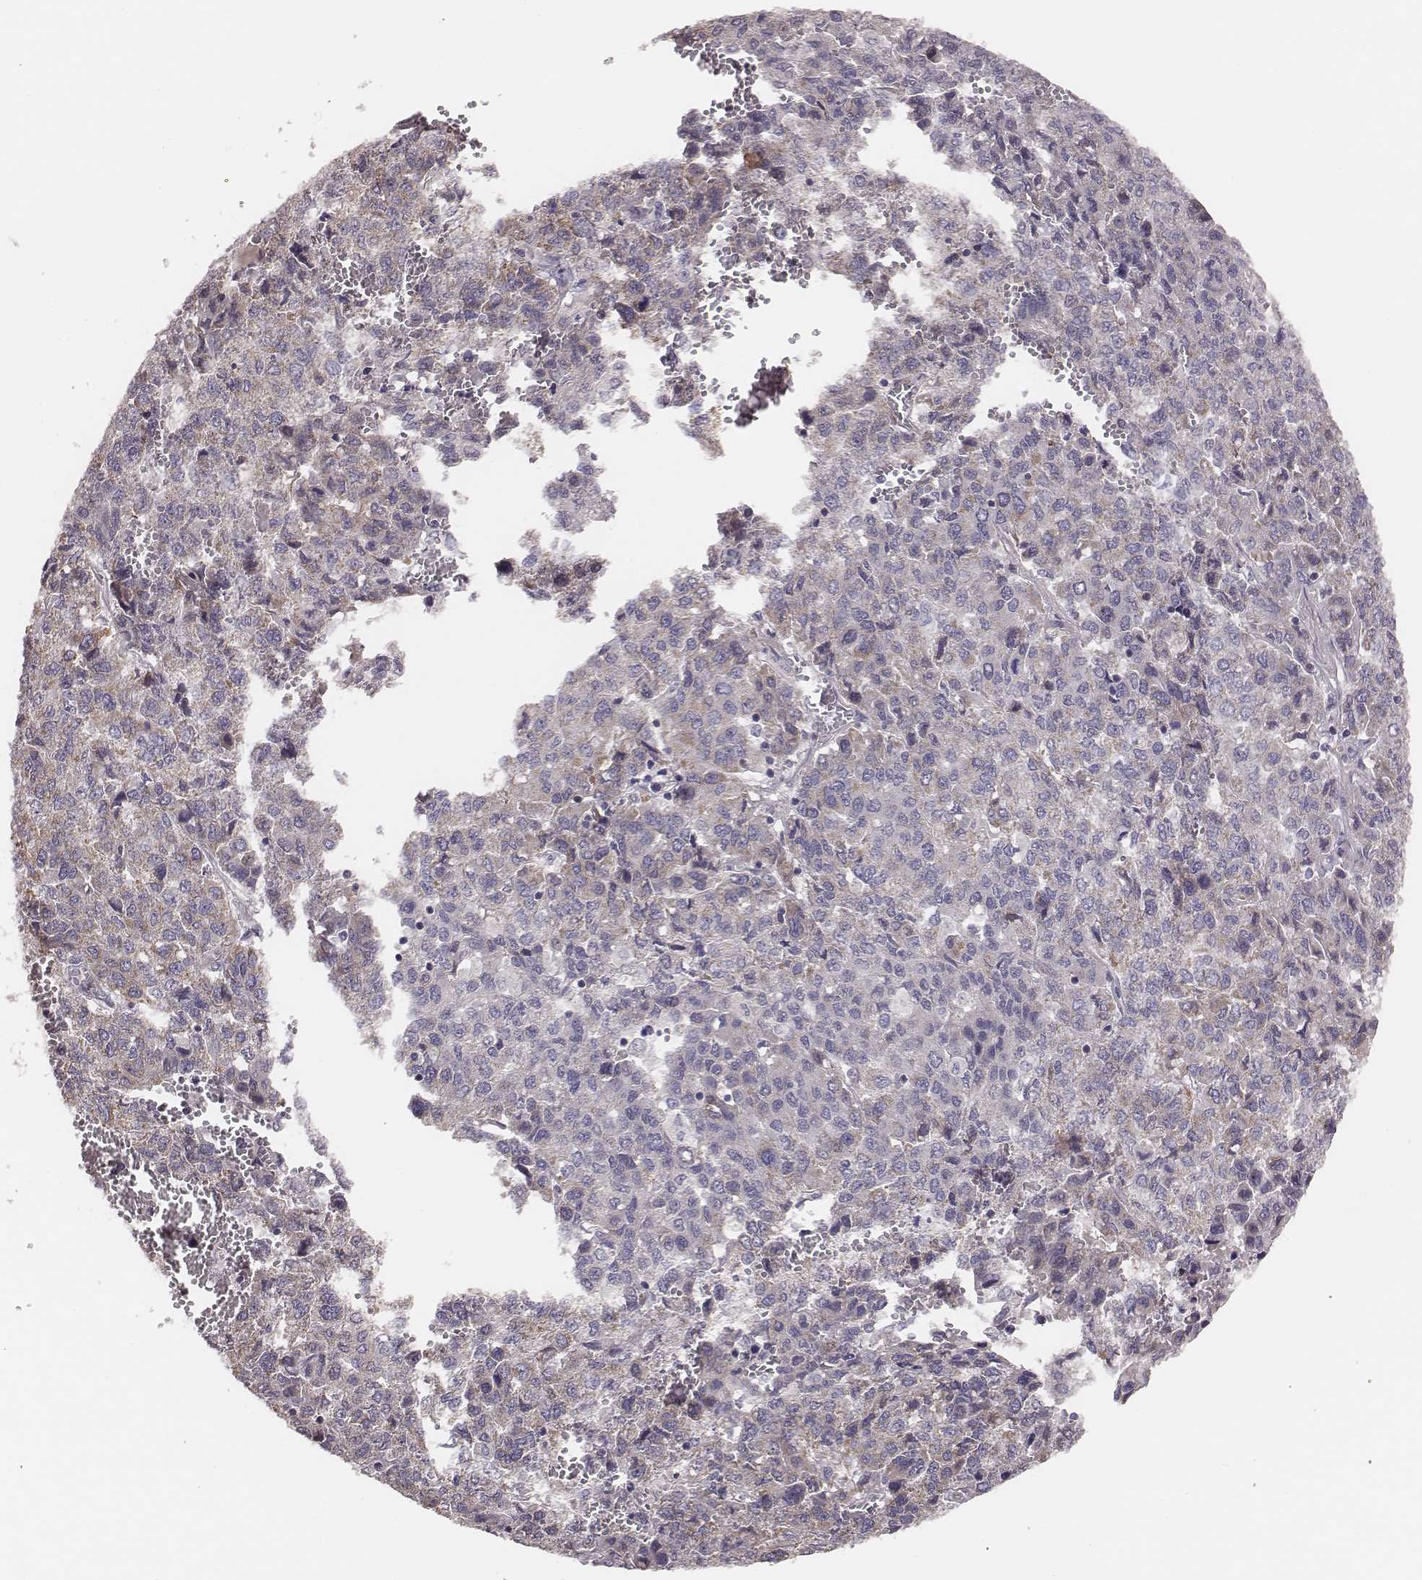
{"staining": {"intensity": "weak", "quantity": "<25%", "location": "cytoplasmic/membranous"}, "tissue": "liver cancer", "cell_type": "Tumor cells", "image_type": "cancer", "snomed": [{"axis": "morphology", "description": "Carcinoma, Hepatocellular, NOS"}, {"axis": "topography", "description": "Liver"}], "caption": "DAB immunohistochemical staining of human liver cancer reveals no significant positivity in tumor cells. (Brightfield microscopy of DAB (3,3'-diaminobenzidine) immunohistochemistry at high magnification).", "gene": "HAVCR1", "patient": {"sex": "male", "age": 69}}